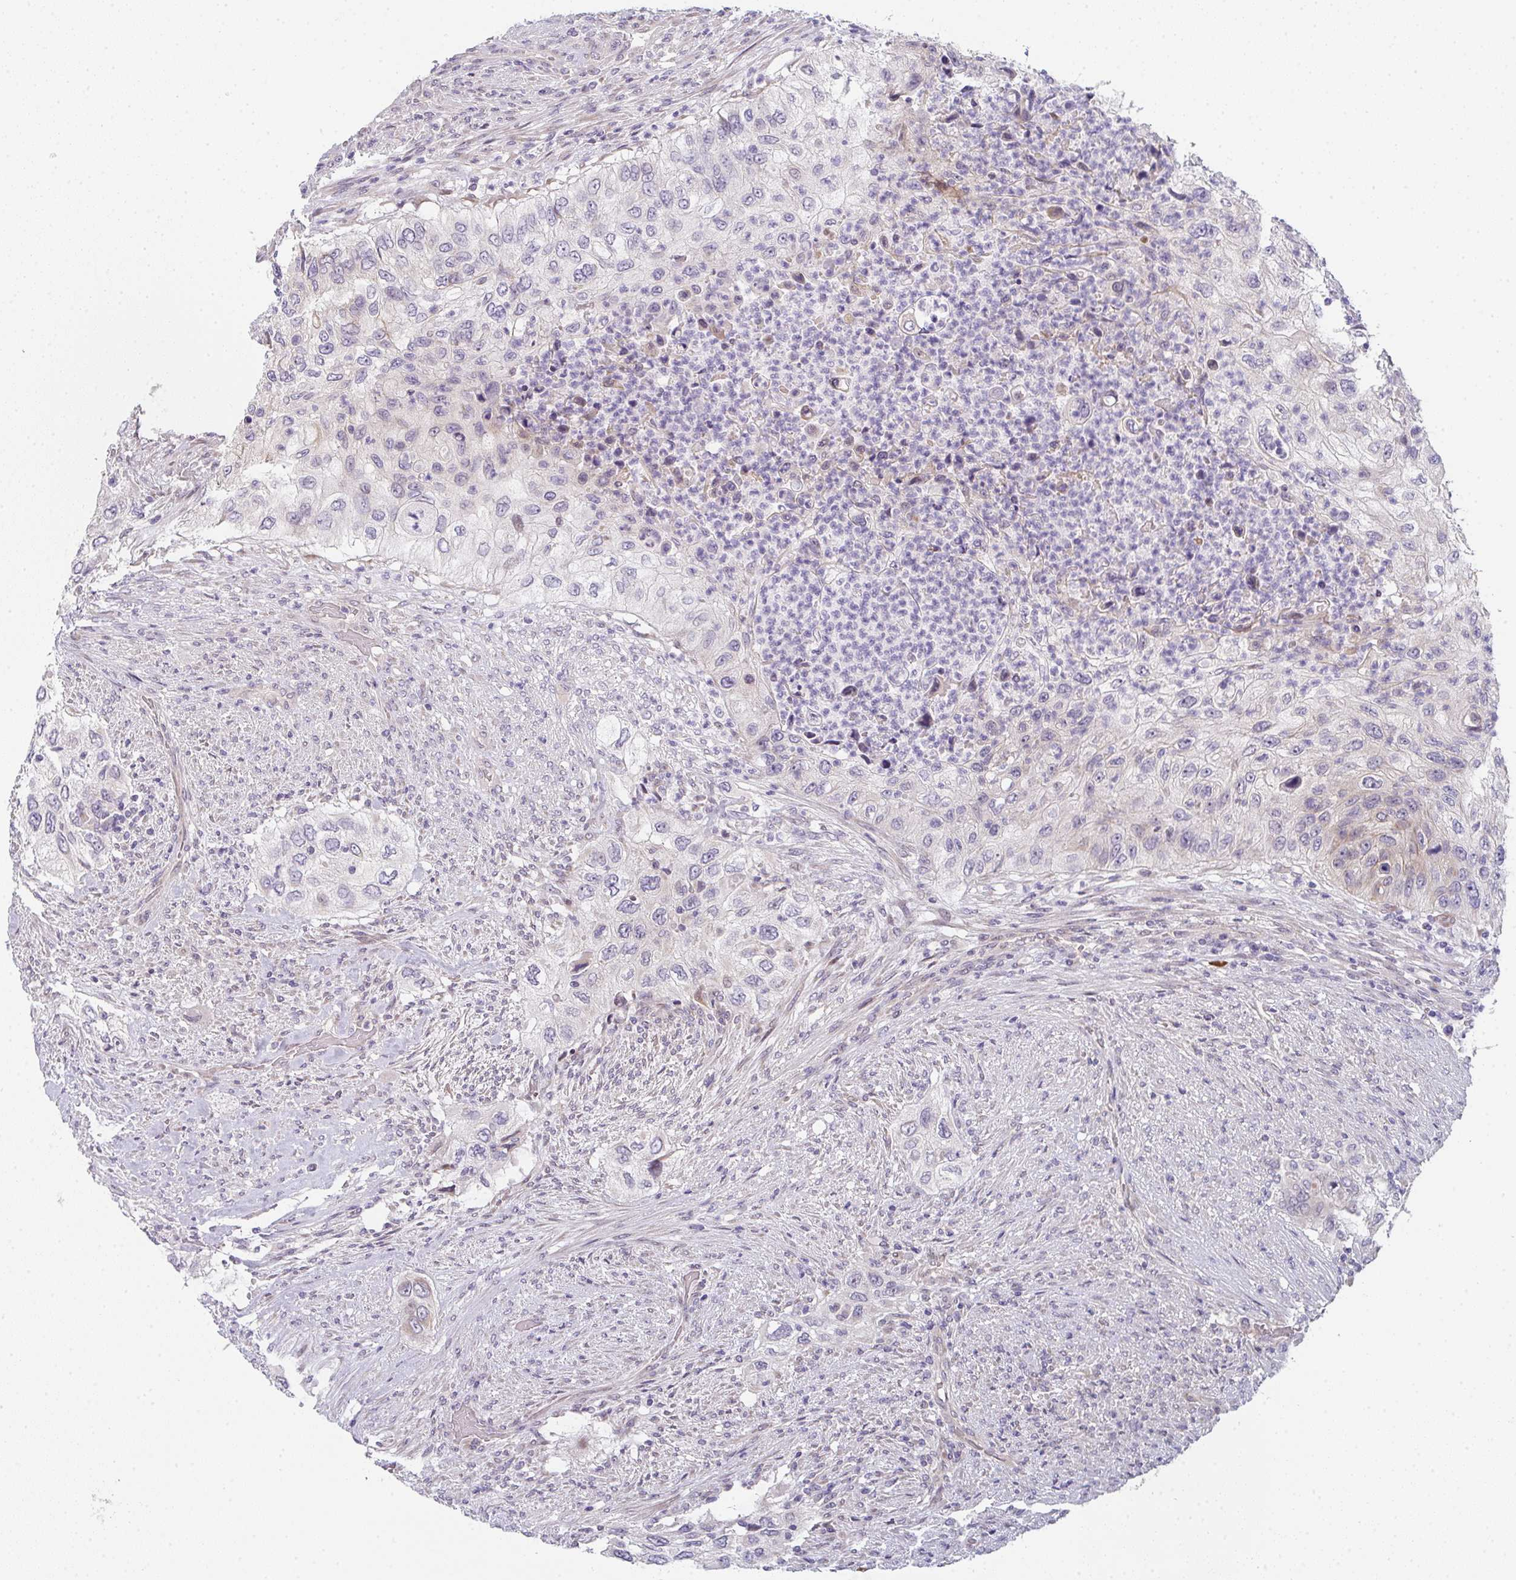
{"staining": {"intensity": "negative", "quantity": "none", "location": "none"}, "tissue": "urothelial cancer", "cell_type": "Tumor cells", "image_type": "cancer", "snomed": [{"axis": "morphology", "description": "Urothelial carcinoma, High grade"}, {"axis": "topography", "description": "Urinary bladder"}], "caption": "High power microscopy histopathology image of an immunohistochemistry (IHC) image of high-grade urothelial carcinoma, revealing no significant positivity in tumor cells.", "gene": "TNFRSF10A", "patient": {"sex": "female", "age": 60}}